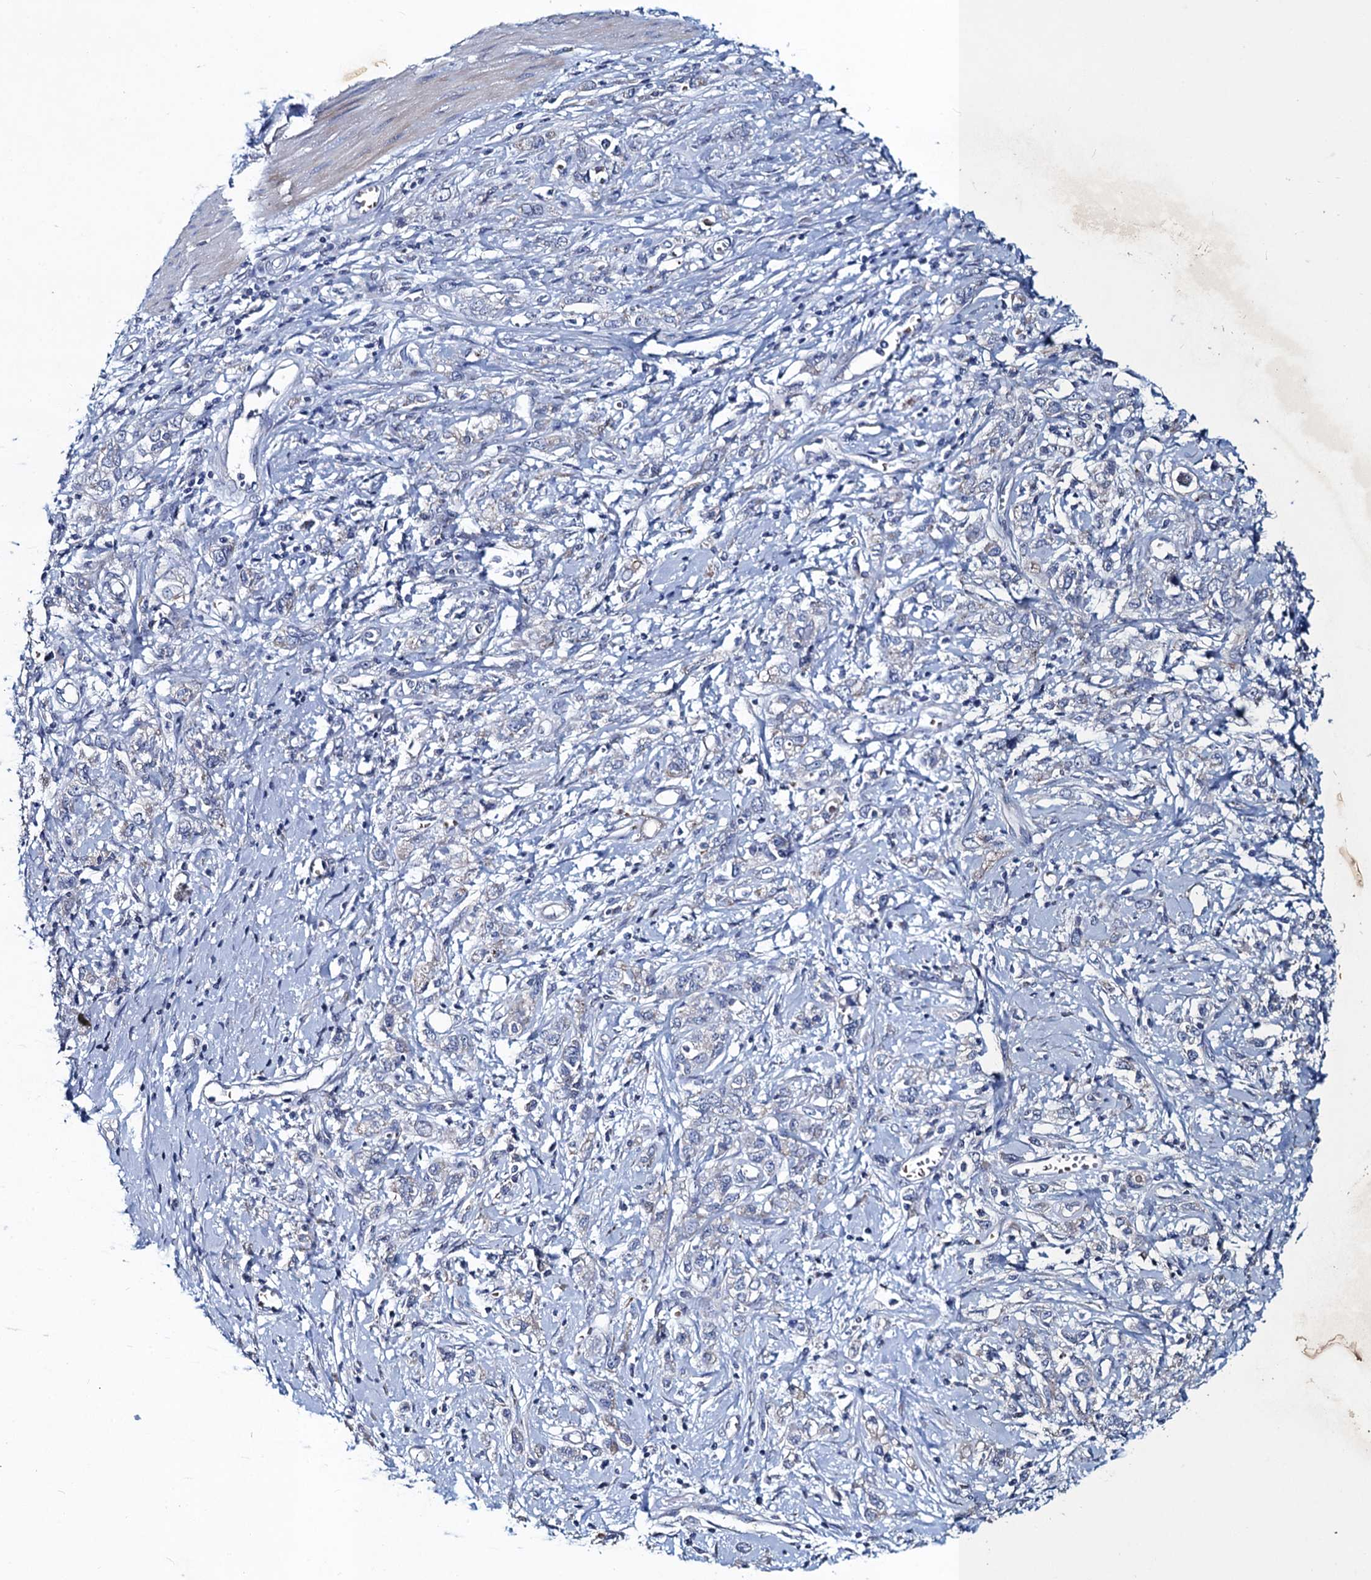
{"staining": {"intensity": "negative", "quantity": "none", "location": "none"}, "tissue": "stomach cancer", "cell_type": "Tumor cells", "image_type": "cancer", "snomed": [{"axis": "morphology", "description": "Adenocarcinoma, NOS"}, {"axis": "topography", "description": "Stomach"}], "caption": "A high-resolution histopathology image shows IHC staining of stomach adenocarcinoma, which reveals no significant staining in tumor cells.", "gene": "ATOSA", "patient": {"sex": "female", "age": 76}}